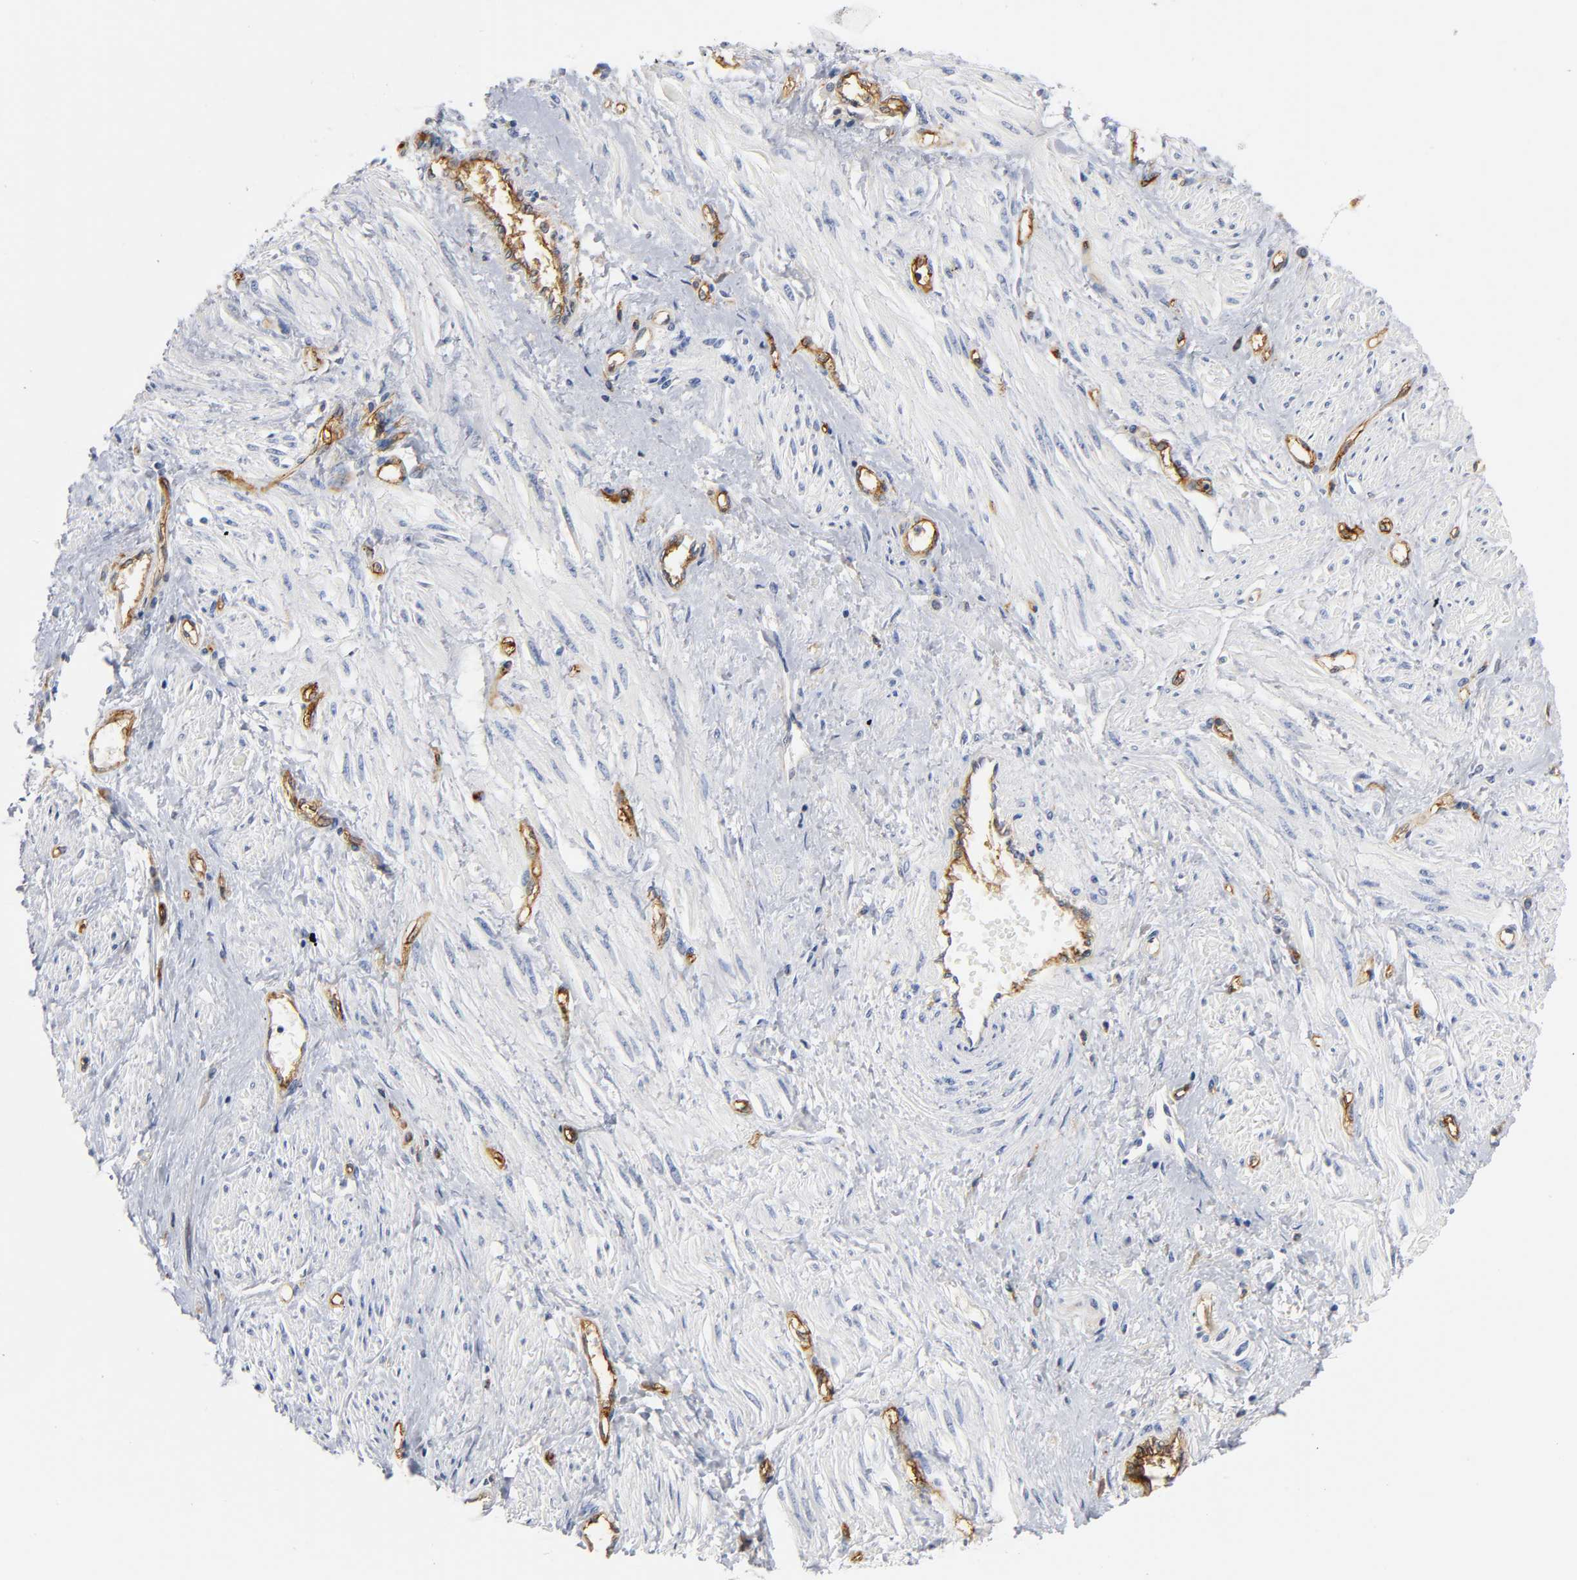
{"staining": {"intensity": "negative", "quantity": "none", "location": "none"}, "tissue": "smooth muscle", "cell_type": "Smooth muscle cells", "image_type": "normal", "snomed": [{"axis": "morphology", "description": "Normal tissue, NOS"}, {"axis": "topography", "description": "Smooth muscle"}, {"axis": "topography", "description": "Uterus"}], "caption": "Human smooth muscle stained for a protein using IHC exhibits no staining in smooth muscle cells.", "gene": "ICAM1", "patient": {"sex": "female", "age": 39}}